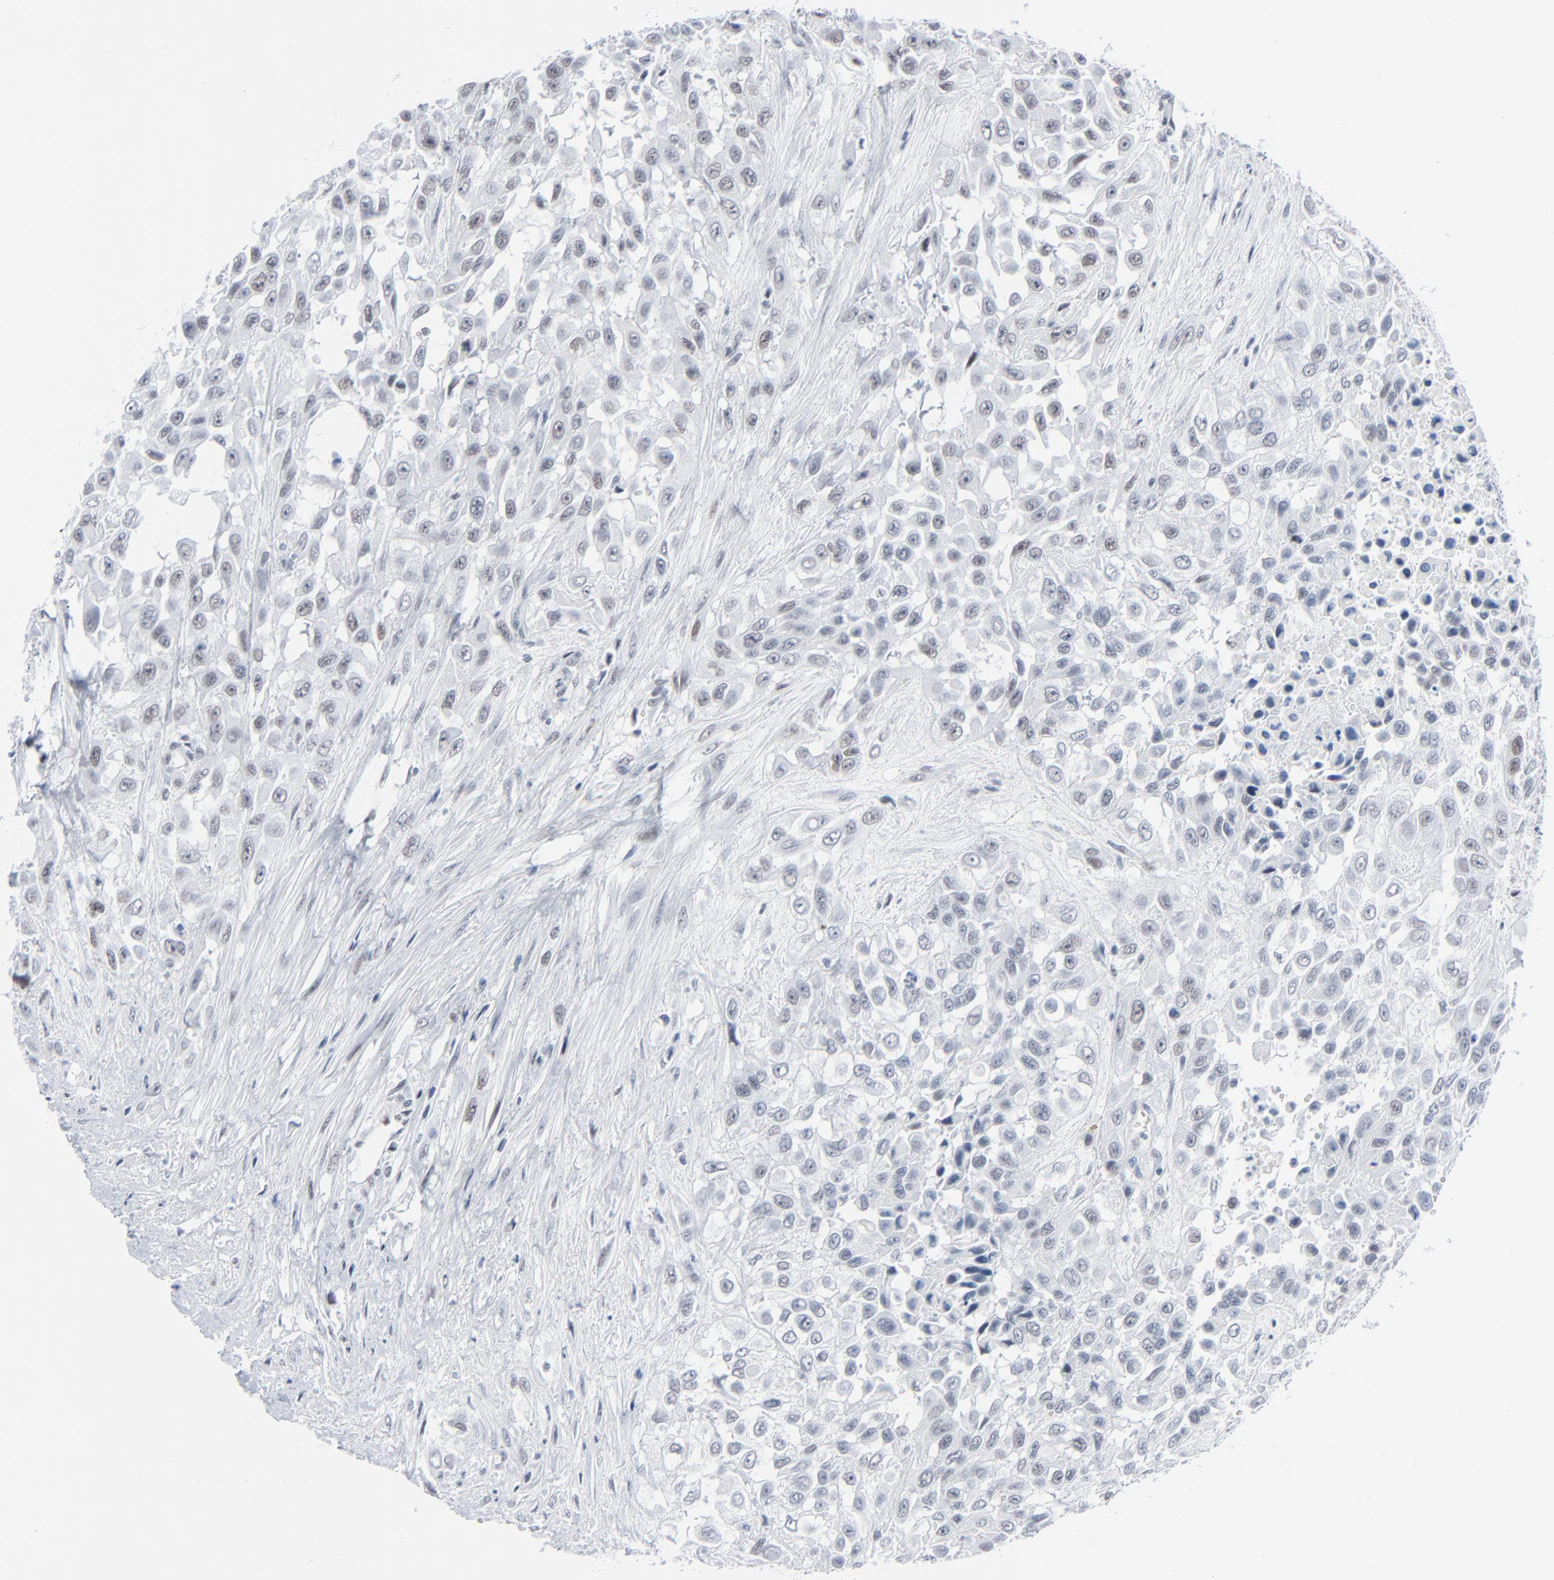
{"staining": {"intensity": "weak", "quantity": "25%-75%", "location": "nuclear"}, "tissue": "urothelial cancer", "cell_type": "Tumor cells", "image_type": "cancer", "snomed": [{"axis": "morphology", "description": "Urothelial carcinoma, High grade"}, {"axis": "topography", "description": "Urinary bladder"}], "caption": "This image displays immunohistochemistry staining of human urothelial cancer, with low weak nuclear staining in about 25%-75% of tumor cells.", "gene": "SIRT1", "patient": {"sex": "male", "age": 57}}